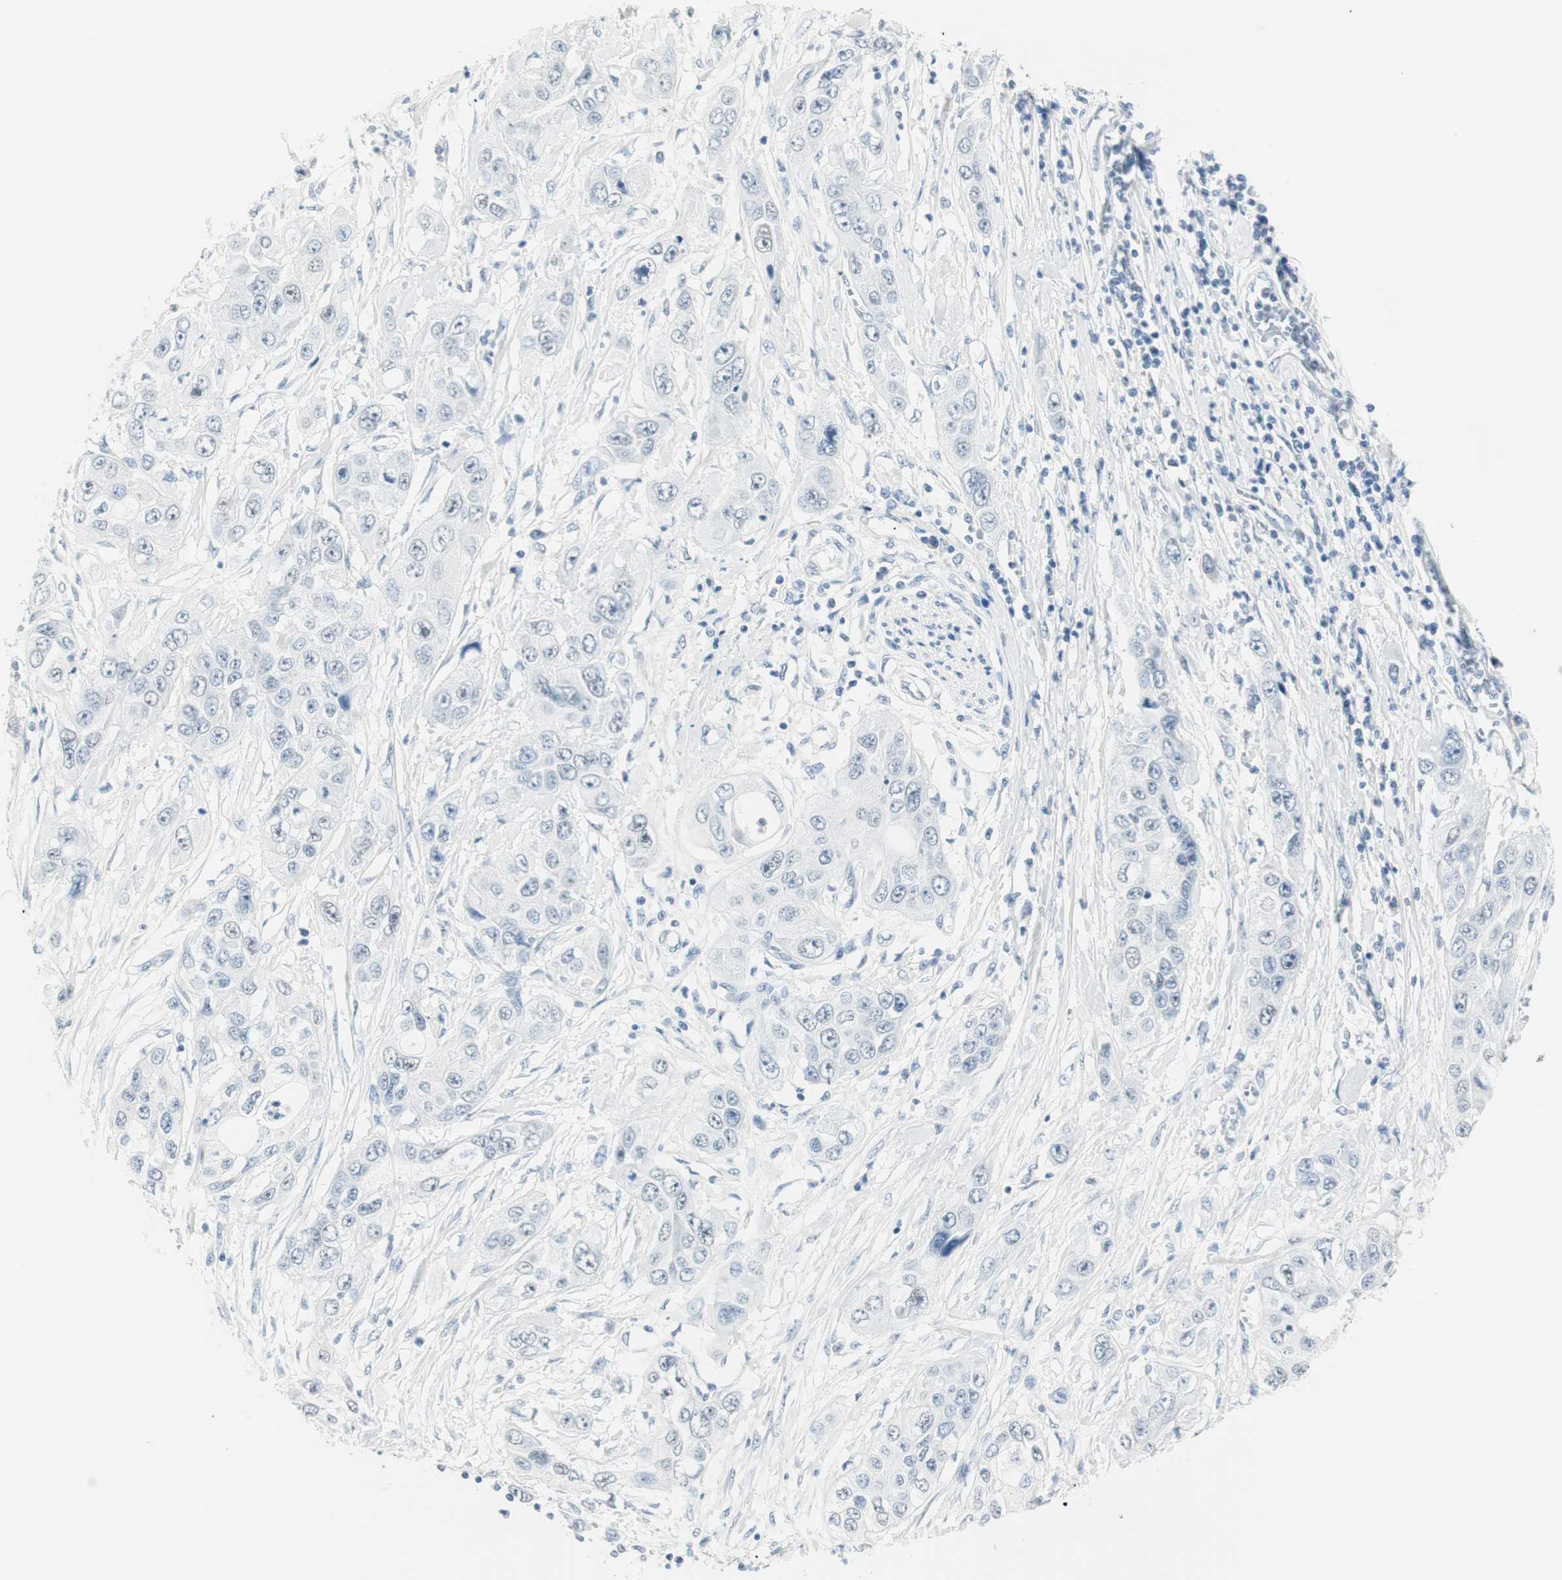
{"staining": {"intensity": "negative", "quantity": "none", "location": "none"}, "tissue": "pancreatic cancer", "cell_type": "Tumor cells", "image_type": "cancer", "snomed": [{"axis": "morphology", "description": "Adenocarcinoma, NOS"}, {"axis": "topography", "description": "Pancreas"}], "caption": "Tumor cells are negative for brown protein staining in pancreatic cancer (adenocarcinoma).", "gene": "HOXB13", "patient": {"sex": "female", "age": 70}}